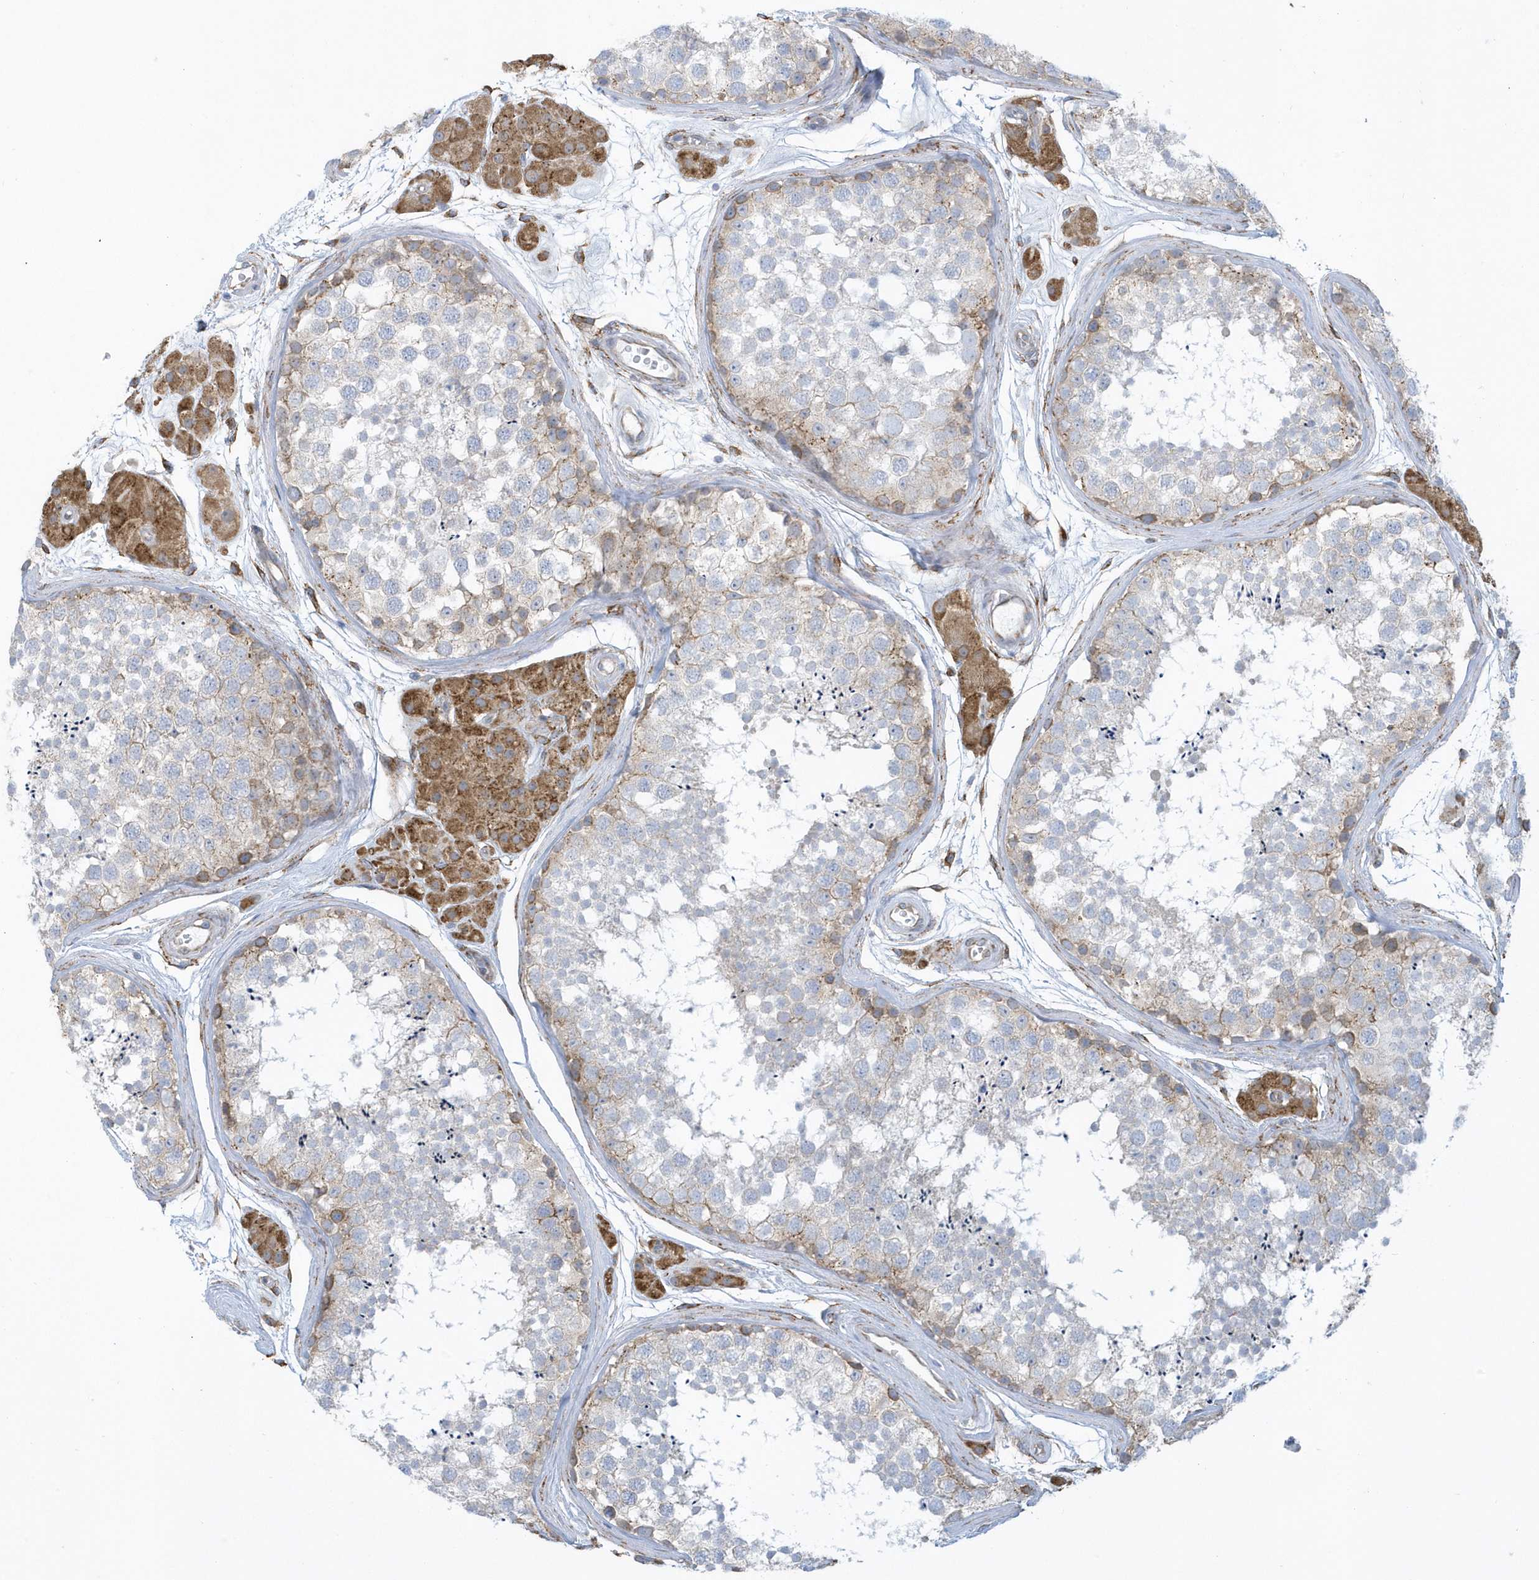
{"staining": {"intensity": "moderate", "quantity": "<25%", "location": "cytoplasmic/membranous"}, "tissue": "testis", "cell_type": "Cells in seminiferous ducts", "image_type": "normal", "snomed": [{"axis": "morphology", "description": "Normal tissue, NOS"}, {"axis": "topography", "description": "Testis"}], "caption": "IHC of normal human testis demonstrates low levels of moderate cytoplasmic/membranous staining in about <25% of cells in seminiferous ducts. (Stains: DAB in brown, nuclei in blue, Microscopy: brightfield microscopy at high magnification).", "gene": "DCAF1", "patient": {"sex": "male", "age": 56}}